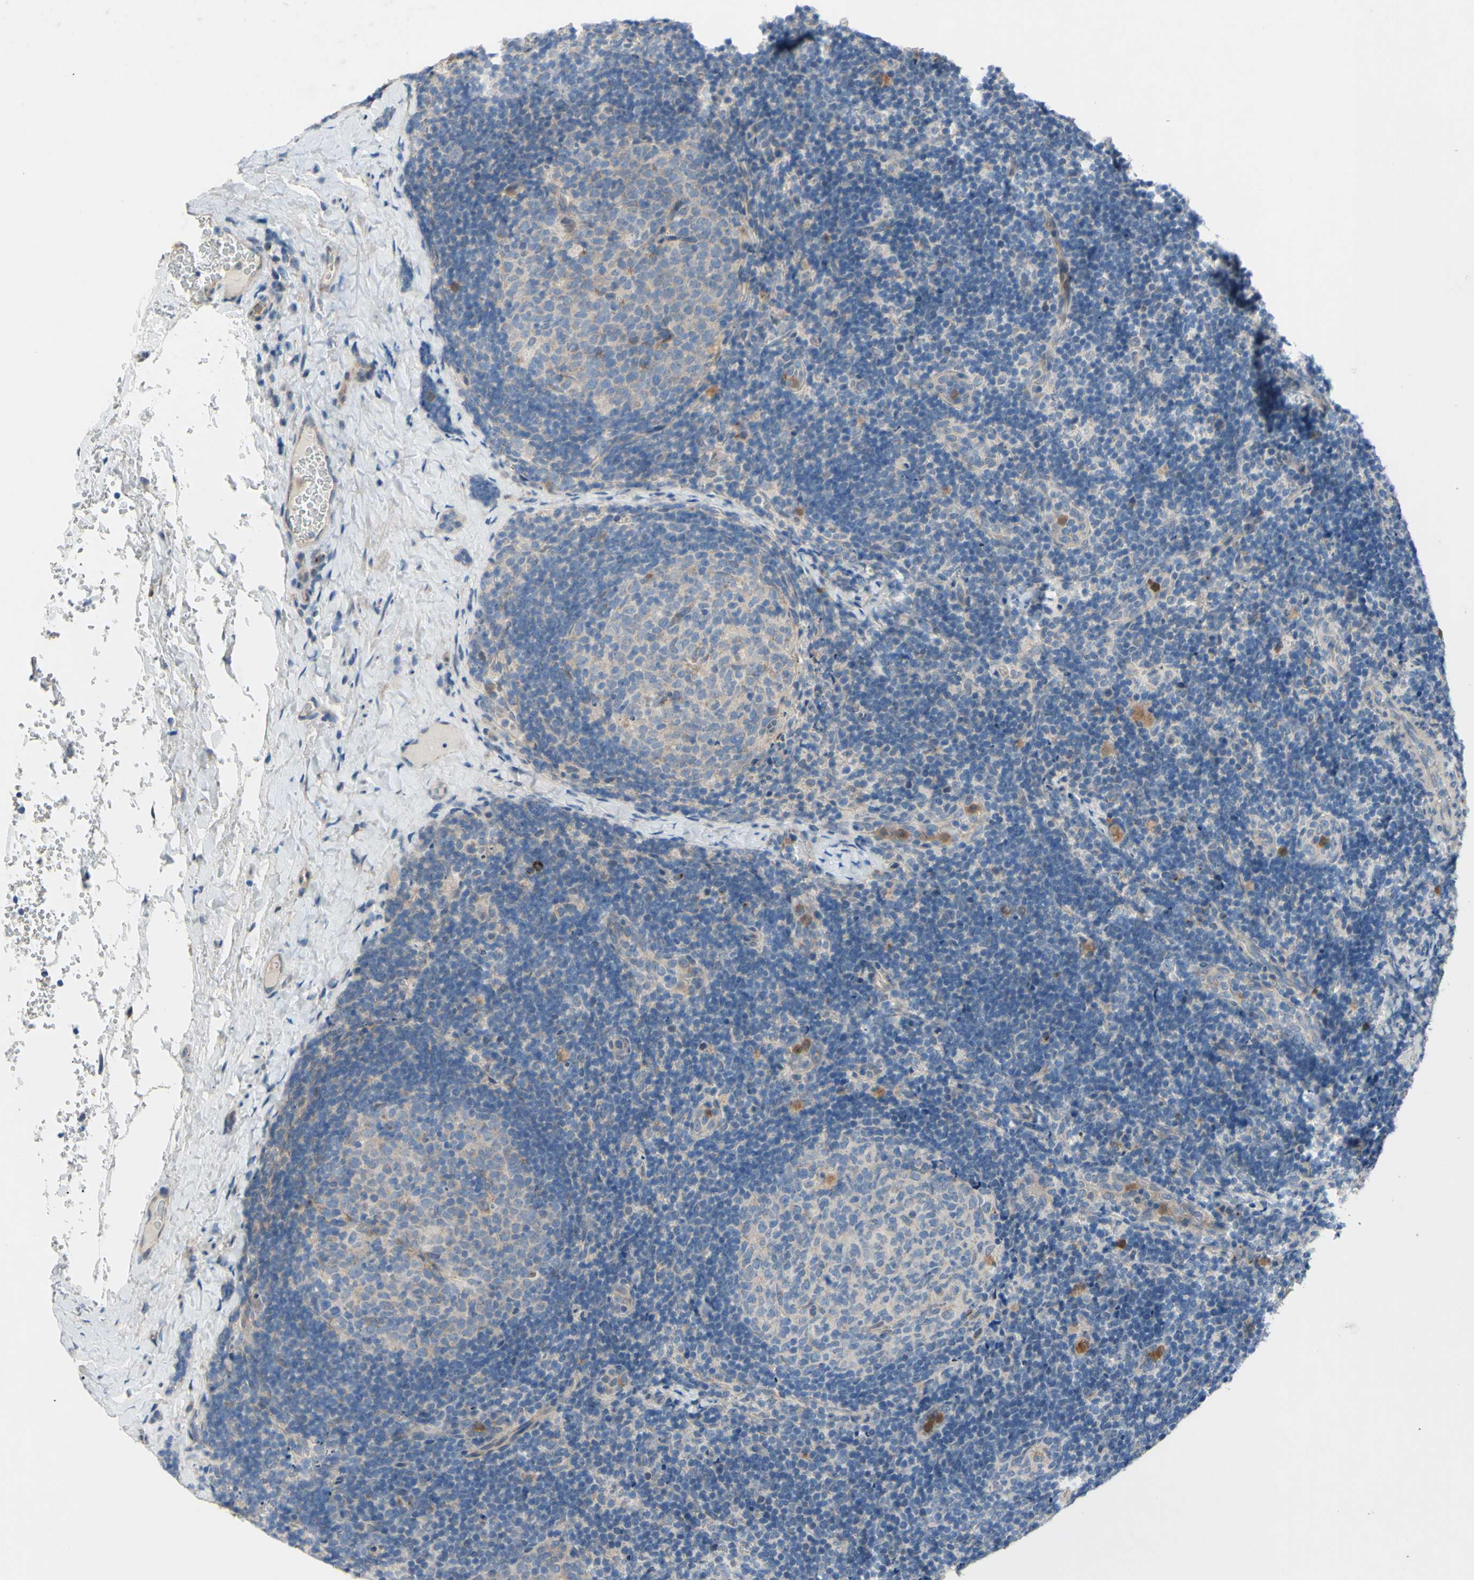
{"staining": {"intensity": "weak", "quantity": ">75%", "location": "cytoplasmic/membranous"}, "tissue": "lymph node", "cell_type": "Germinal center cells", "image_type": "normal", "snomed": [{"axis": "morphology", "description": "Normal tissue, NOS"}, {"axis": "topography", "description": "Lymph node"}], "caption": "An immunohistochemistry (IHC) photomicrograph of normal tissue is shown. Protein staining in brown shows weak cytoplasmic/membranous positivity in lymph node within germinal center cells. Nuclei are stained in blue.", "gene": "GRAMD2B", "patient": {"sex": "female", "age": 14}}